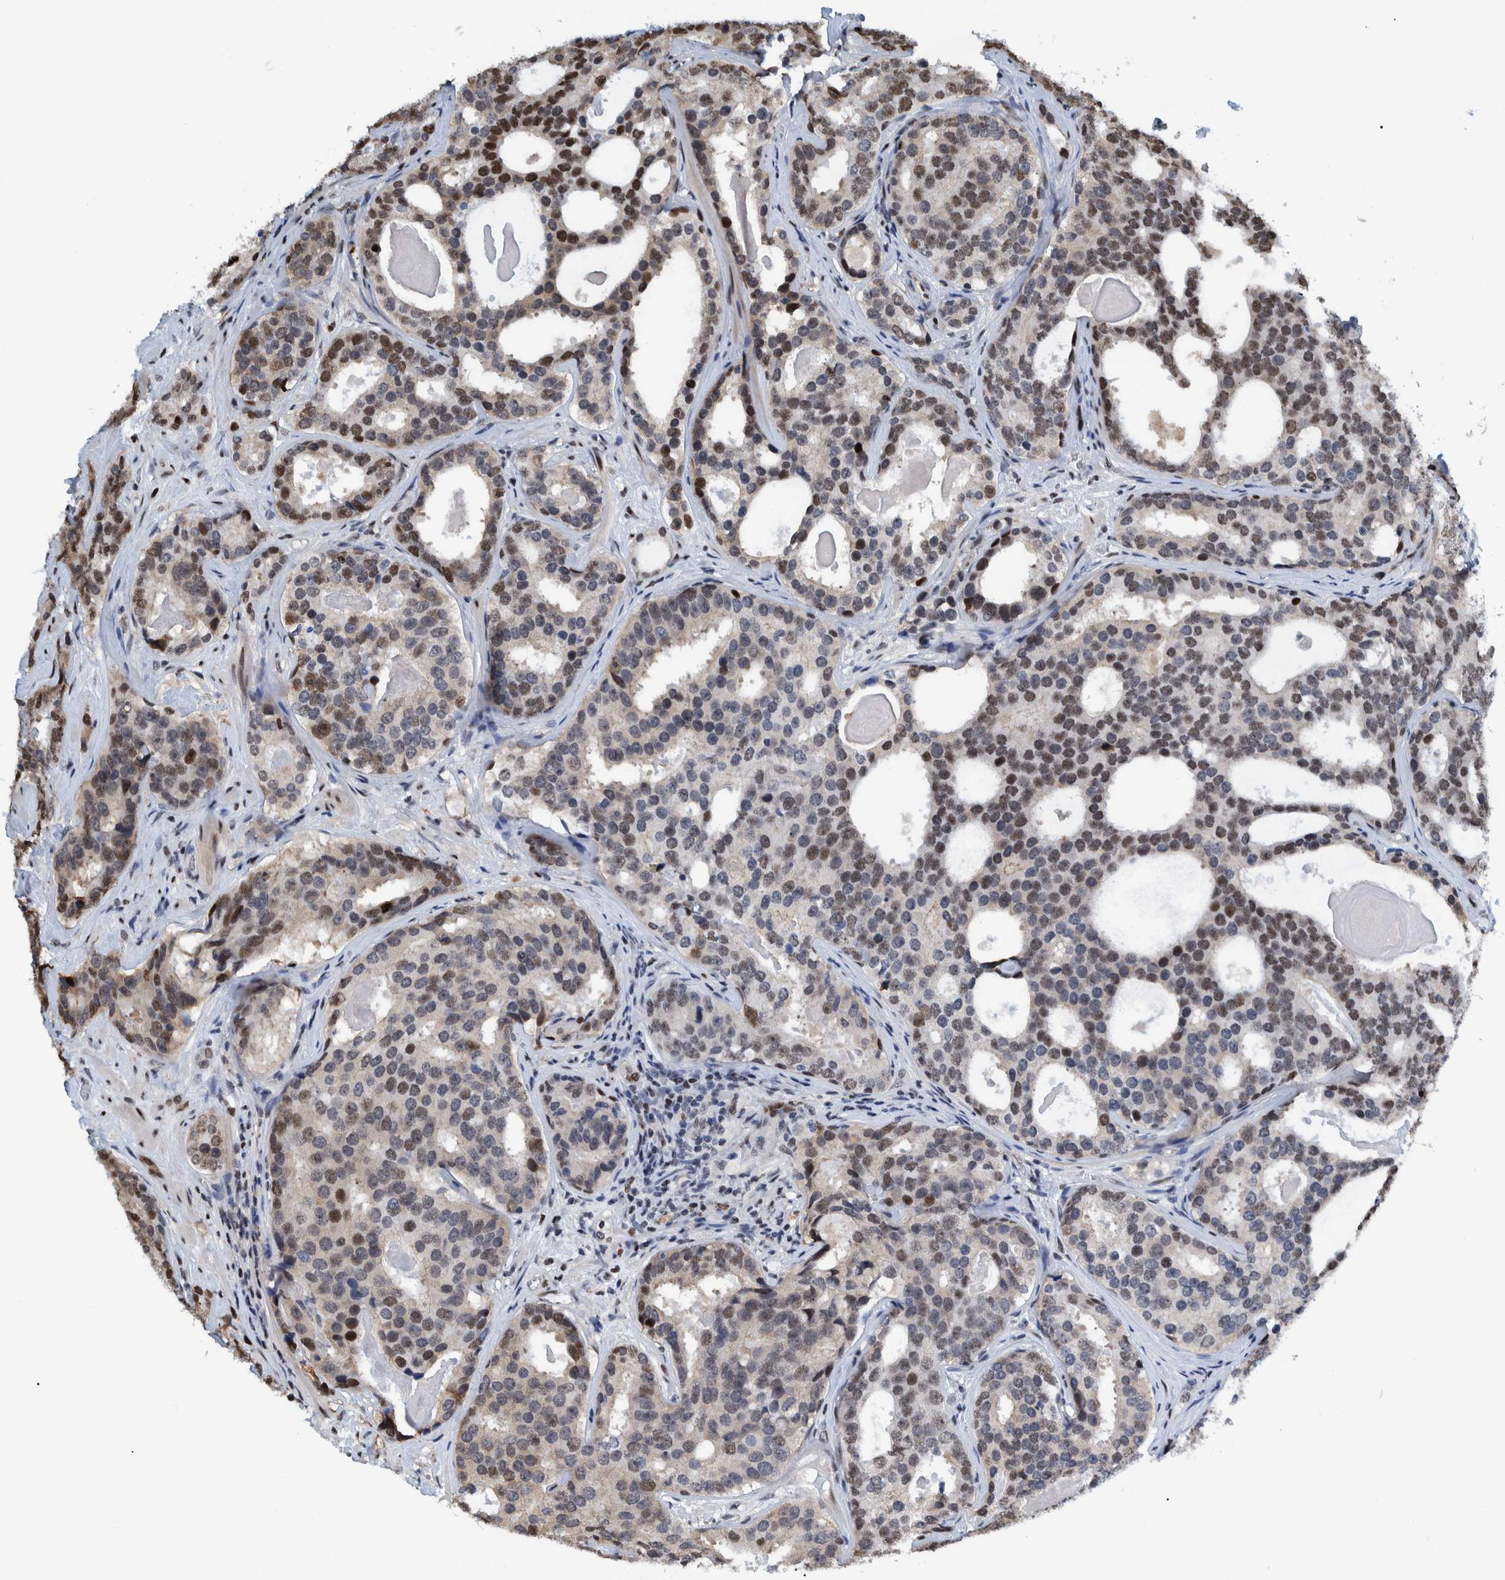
{"staining": {"intensity": "strong", "quantity": "<25%", "location": "nuclear"}, "tissue": "prostate cancer", "cell_type": "Tumor cells", "image_type": "cancer", "snomed": [{"axis": "morphology", "description": "Adenocarcinoma, High grade"}, {"axis": "topography", "description": "Prostate"}], "caption": "Protein expression analysis of human adenocarcinoma (high-grade) (prostate) reveals strong nuclear positivity in approximately <25% of tumor cells.", "gene": "HEATR9", "patient": {"sex": "male", "age": 60}}